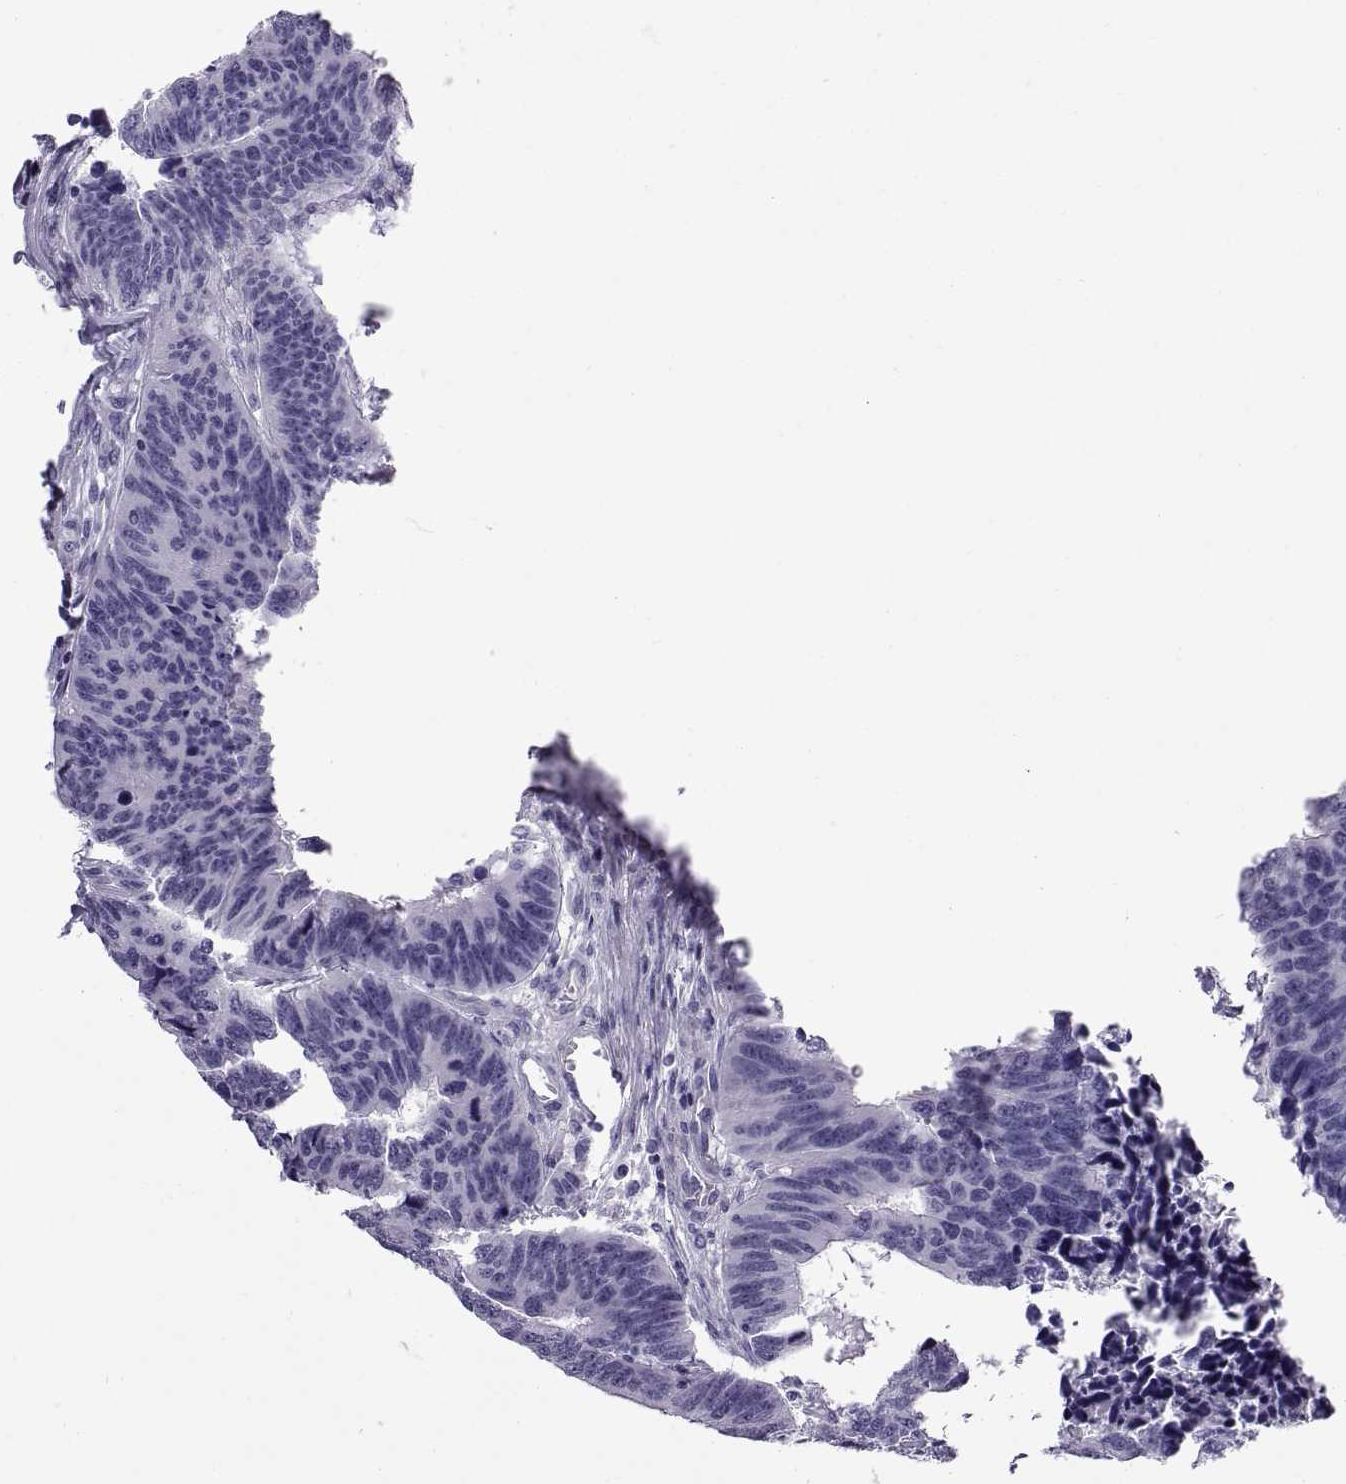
{"staining": {"intensity": "negative", "quantity": "none", "location": "none"}, "tissue": "colorectal cancer", "cell_type": "Tumor cells", "image_type": "cancer", "snomed": [{"axis": "morphology", "description": "Adenocarcinoma, NOS"}, {"axis": "topography", "description": "Rectum"}], "caption": "Human adenocarcinoma (colorectal) stained for a protein using IHC displays no expression in tumor cells.", "gene": "SPDYE1", "patient": {"sex": "female", "age": 85}}